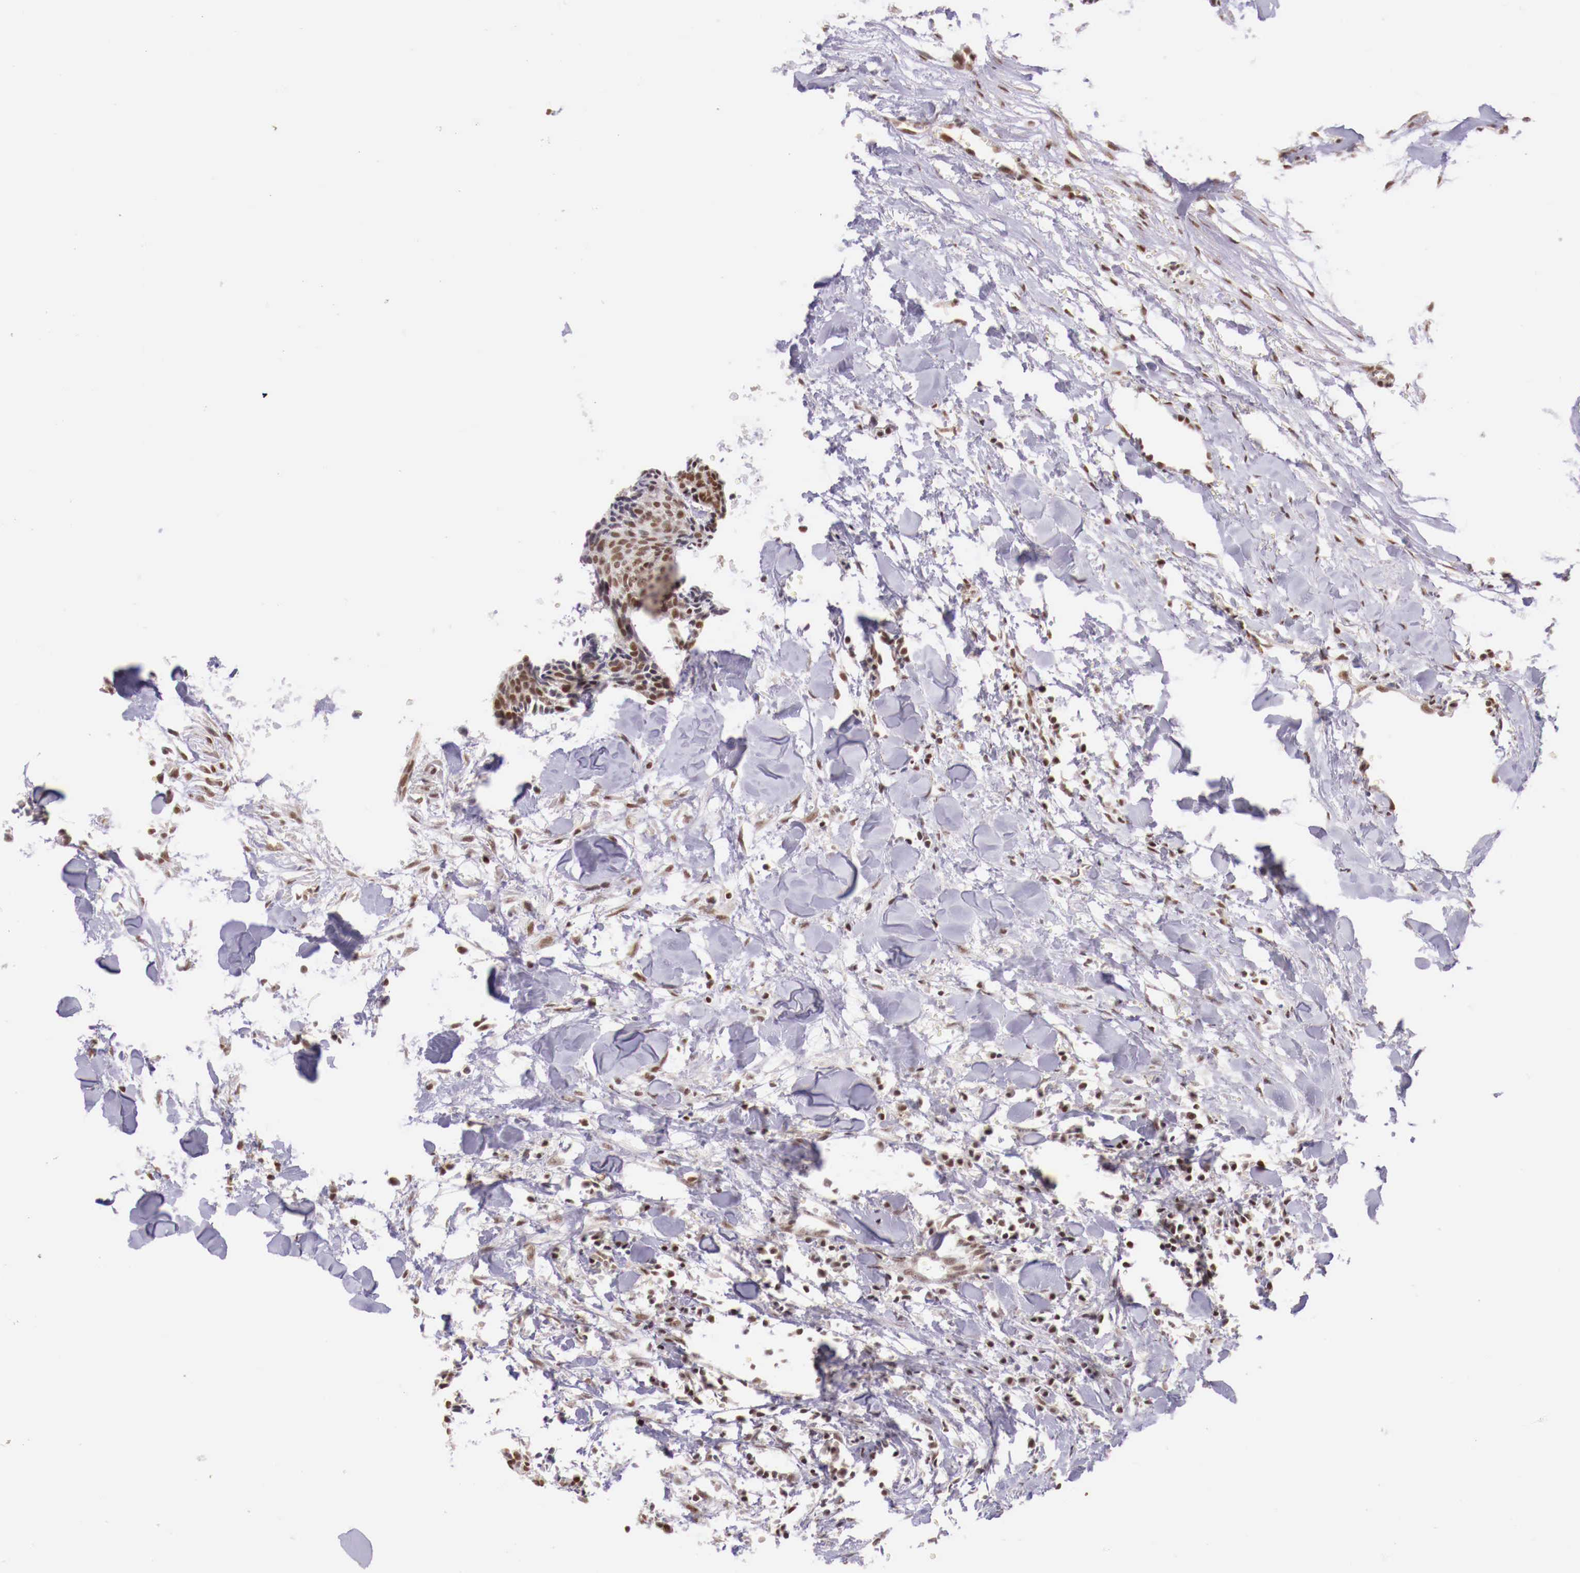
{"staining": {"intensity": "weak", "quantity": ">75%", "location": "nuclear"}, "tissue": "head and neck cancer", "cell_type": "Tumor cells", "image_type": "cancer", "snomed": [{"axis": "morphology", "description": "Squamous cell carcinoma, NOS"}, {"axis": "topography", "description": "Salivary gland"}, {"axis": "topography", "description": "Head-Neck"}], "caption": "Tumor cells show weak nuclear positivity in approximately >75% of cells in head and neck cancer. (DAB (3,3'-diaminobenzidine) IHC, brown staining for protein, blue staining for nuclei).", "gene": "SP1", "patient": {"sex": "male", "age": 70}}